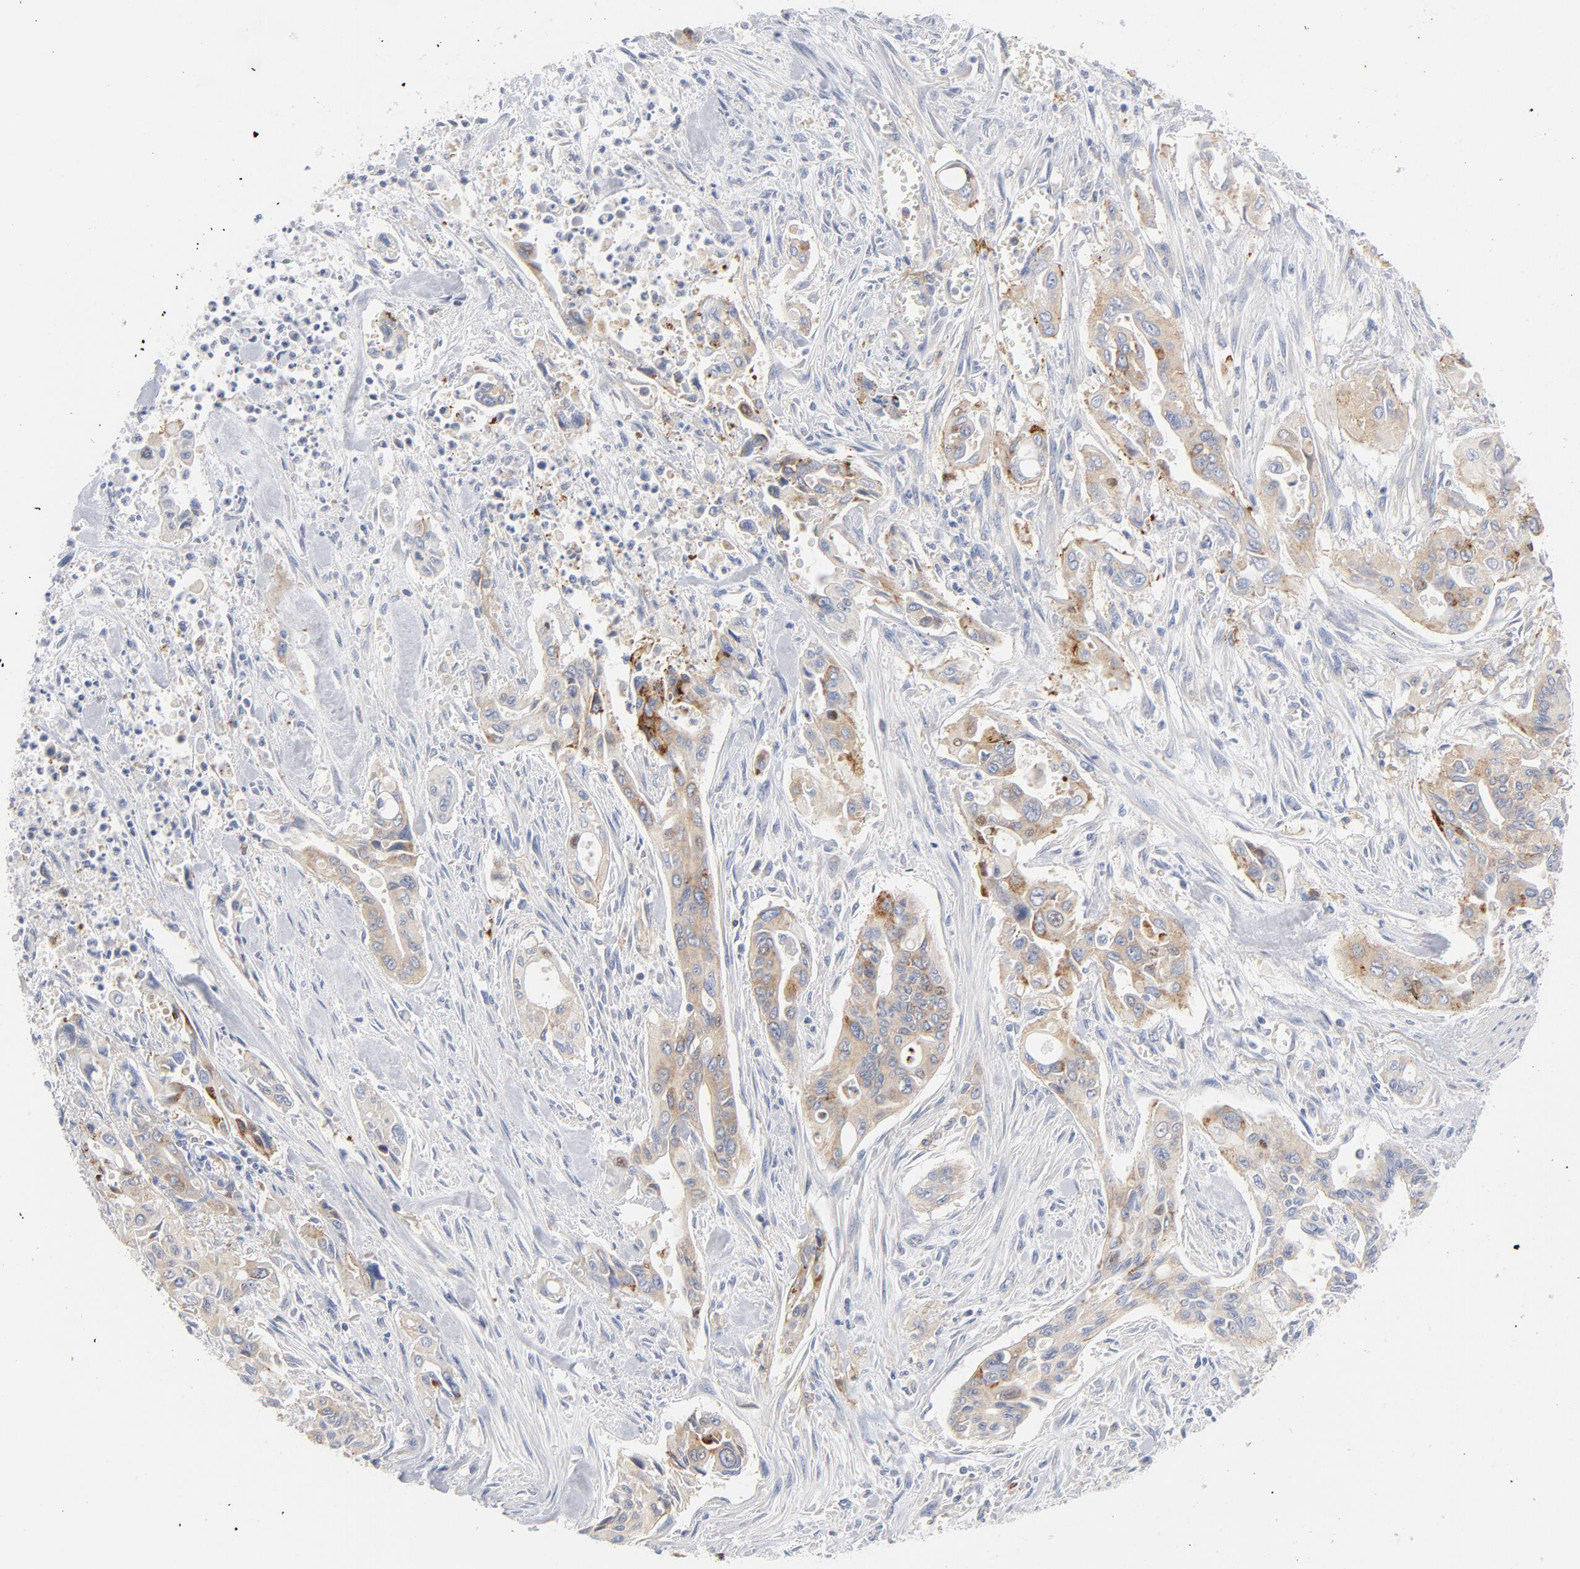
{"staining": {"intensity": "moderate", "quantity": "<25%", "location": "cytoplasmic/membranous"}, "tissue": "pancreatic cancer", "cell_type": "Tumor cells", "image_type": "cancer", "snomed": [{"axis": "morphology", "description": "Adenocarcinoma, NOS"}, {"axis": "topography", "description": "Pancreas"}], "caption": "Immunohistochemistry of human pancreatic cancer (adenocarcinoma) demonstrates low levels of moderate cytoplasmic/membranous expression in approximately <25% of tumor cells. Using DAB (brown) and hematoxylin (blue) stains, captured at high magnification using brightfield microscopy.", "gene": "CD86", "patient": {"sex": "male", "age": 77}}